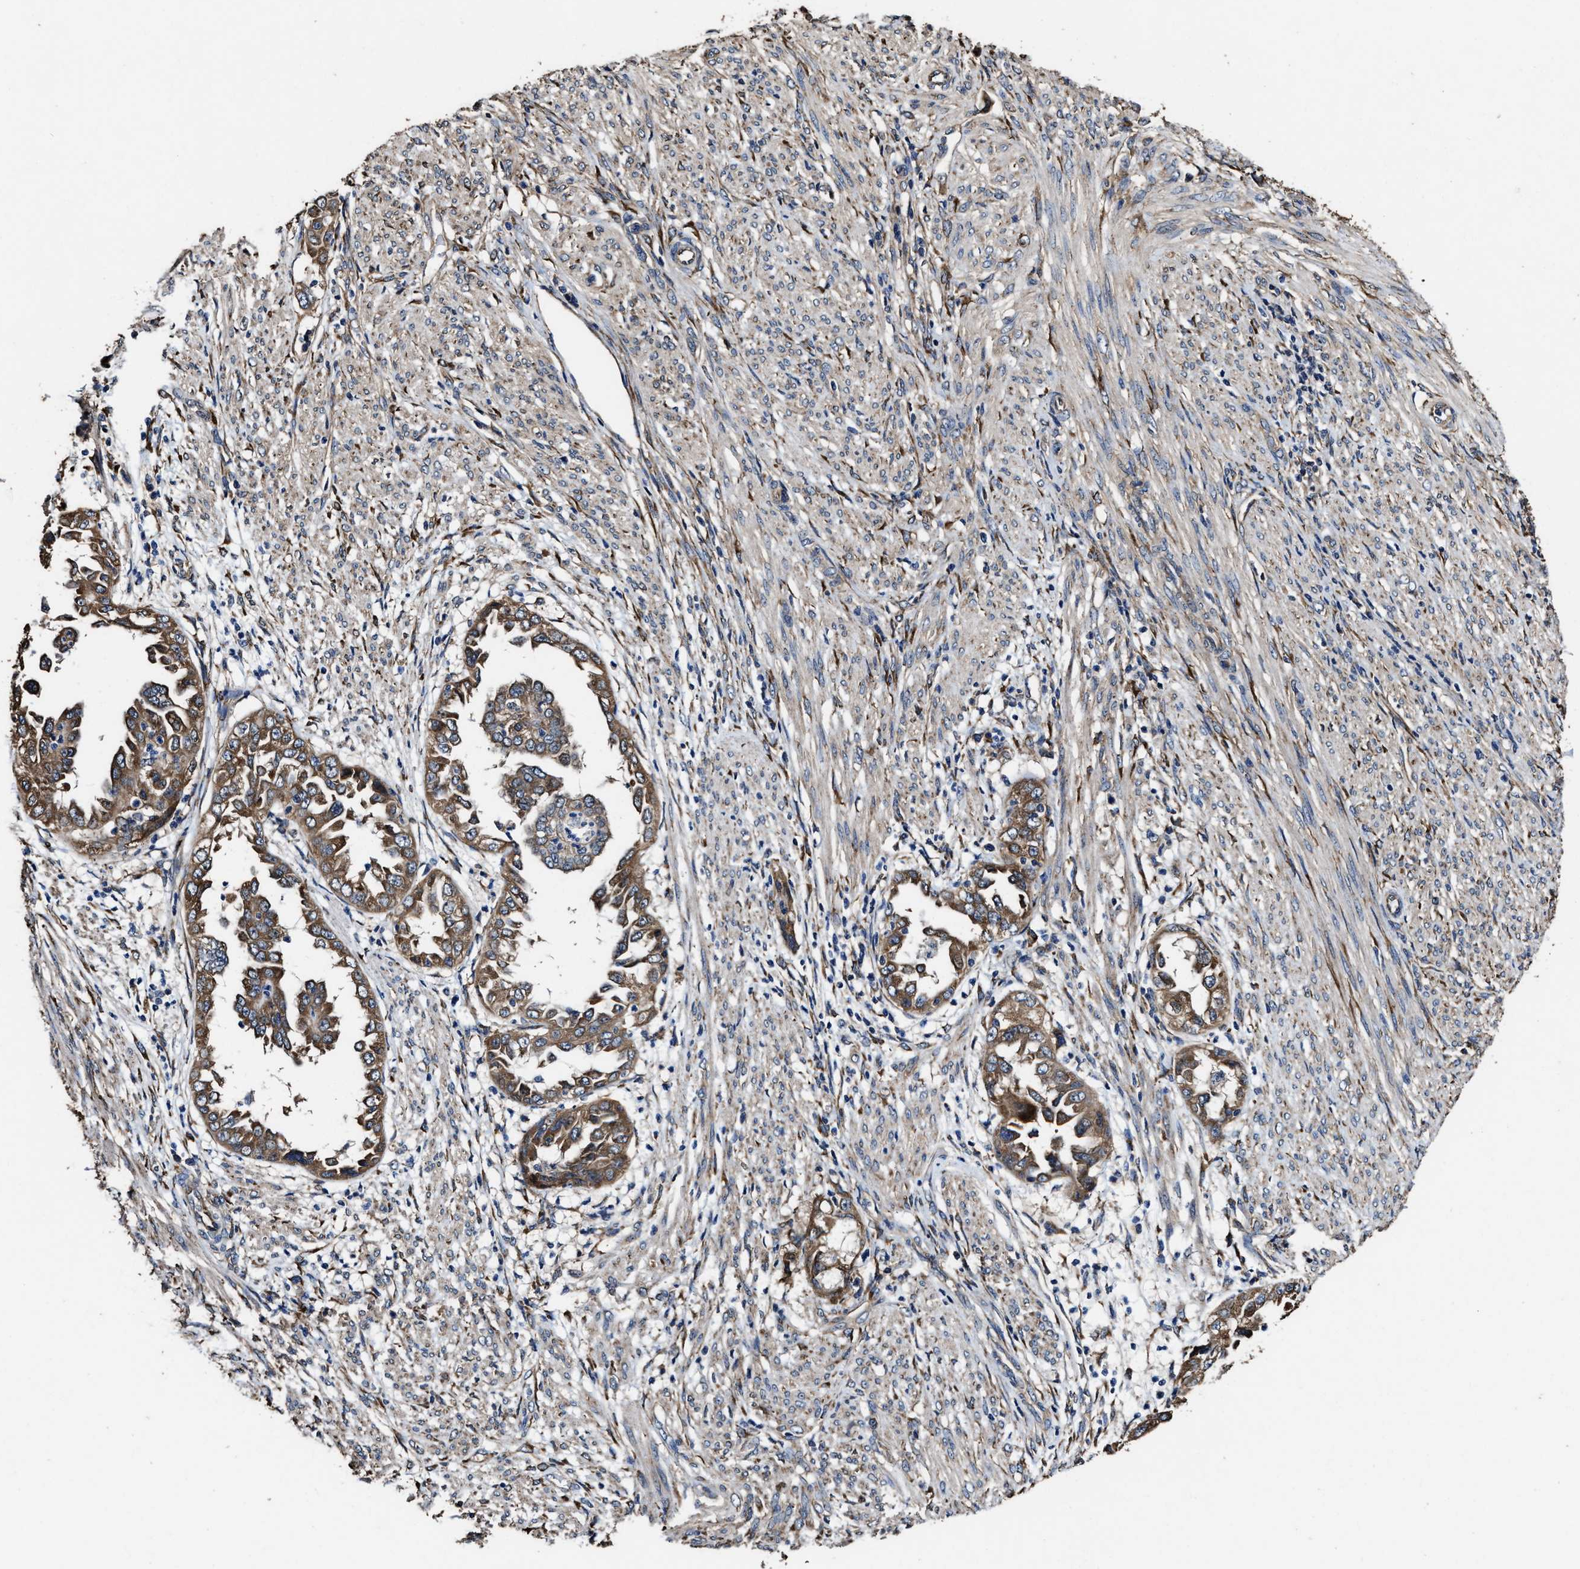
{"staining": {"intensity": "moderate", "quantity": ">75%", "location": "cytoplasmic/membranous"}, "tissue": "endometrial cancer", "cell_type": "Tumor cells", "image_type": "cancer", "snomed": [{"axis": "morphology", "description": "Adenocarcinoma, NOS"}, {"axis": "topography", "description": "Endometrium"}], "caption": "Human adenocarcinoma (endometrial) stained with a brown dye exhibits moderate cytoplasmic/membranous positive staining in approximately >75% of tumor cells.", "gene": "IDNK", "patient": {"sex": "female", "age": 85}}